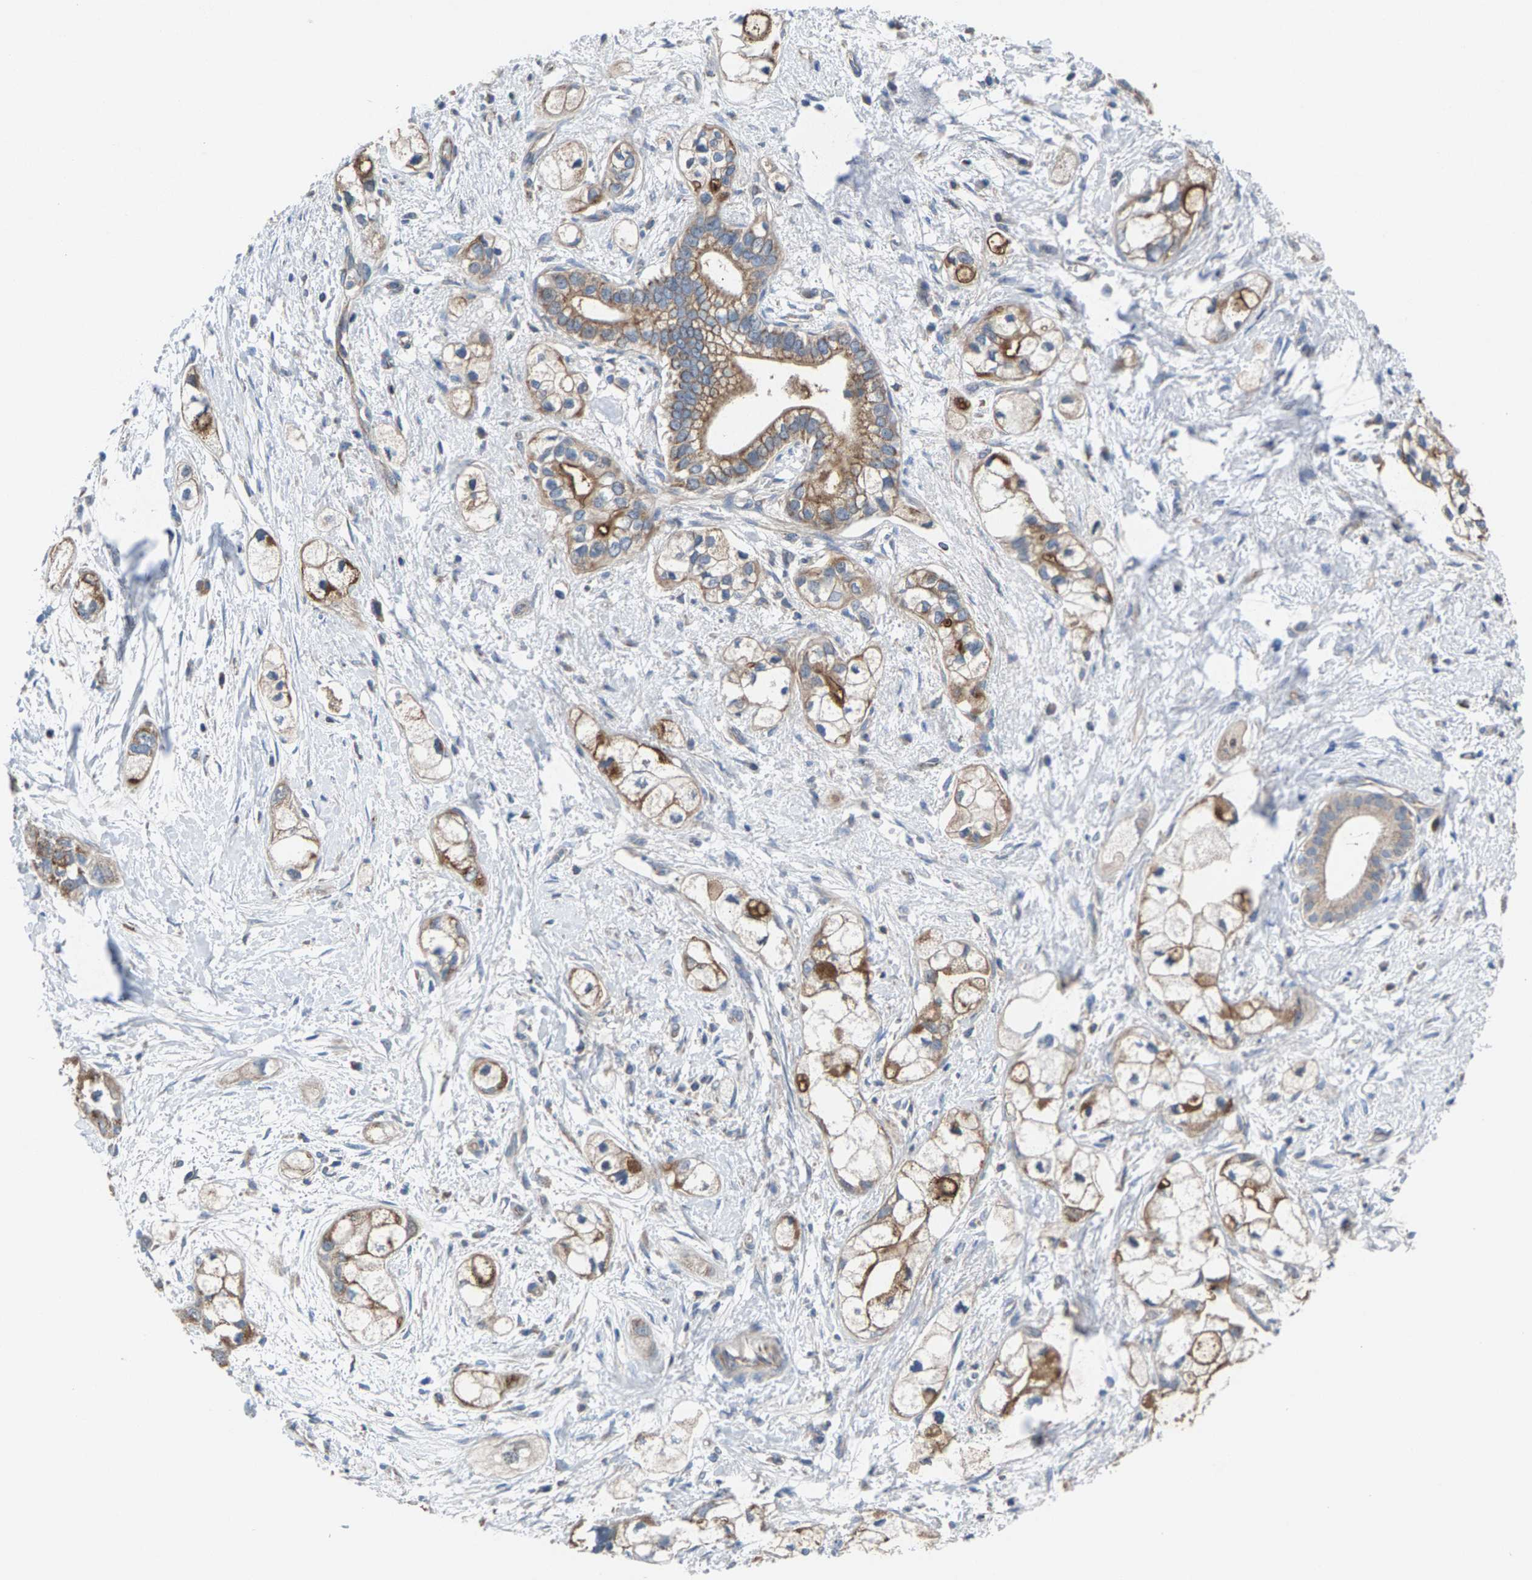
{"staining": {"intensity": "moderate", "quantity": ">75%", "location": "cytoplasmic/membranous"}, "tissue": "pancreatic cancer", "cell_type": "Tumor cells", "image_type": "cancer", "snomed": [{"axis": "morphology", "description": "Adenocarcinoma, NOS"}, {"axis": "topography", "description": "Pancreas"}], "caption": "Immunohistochemical staining of adenocarcinoma (pancreatic) demonstrates medium levels of moderate cytoplasmic/membranous protein positivity in about >75% of tumor cells. (DAB = brown stain, brightfield microscopy at high magnification).", "gene": "MRM1", "patient": {"sex": "male", "age": 74}}